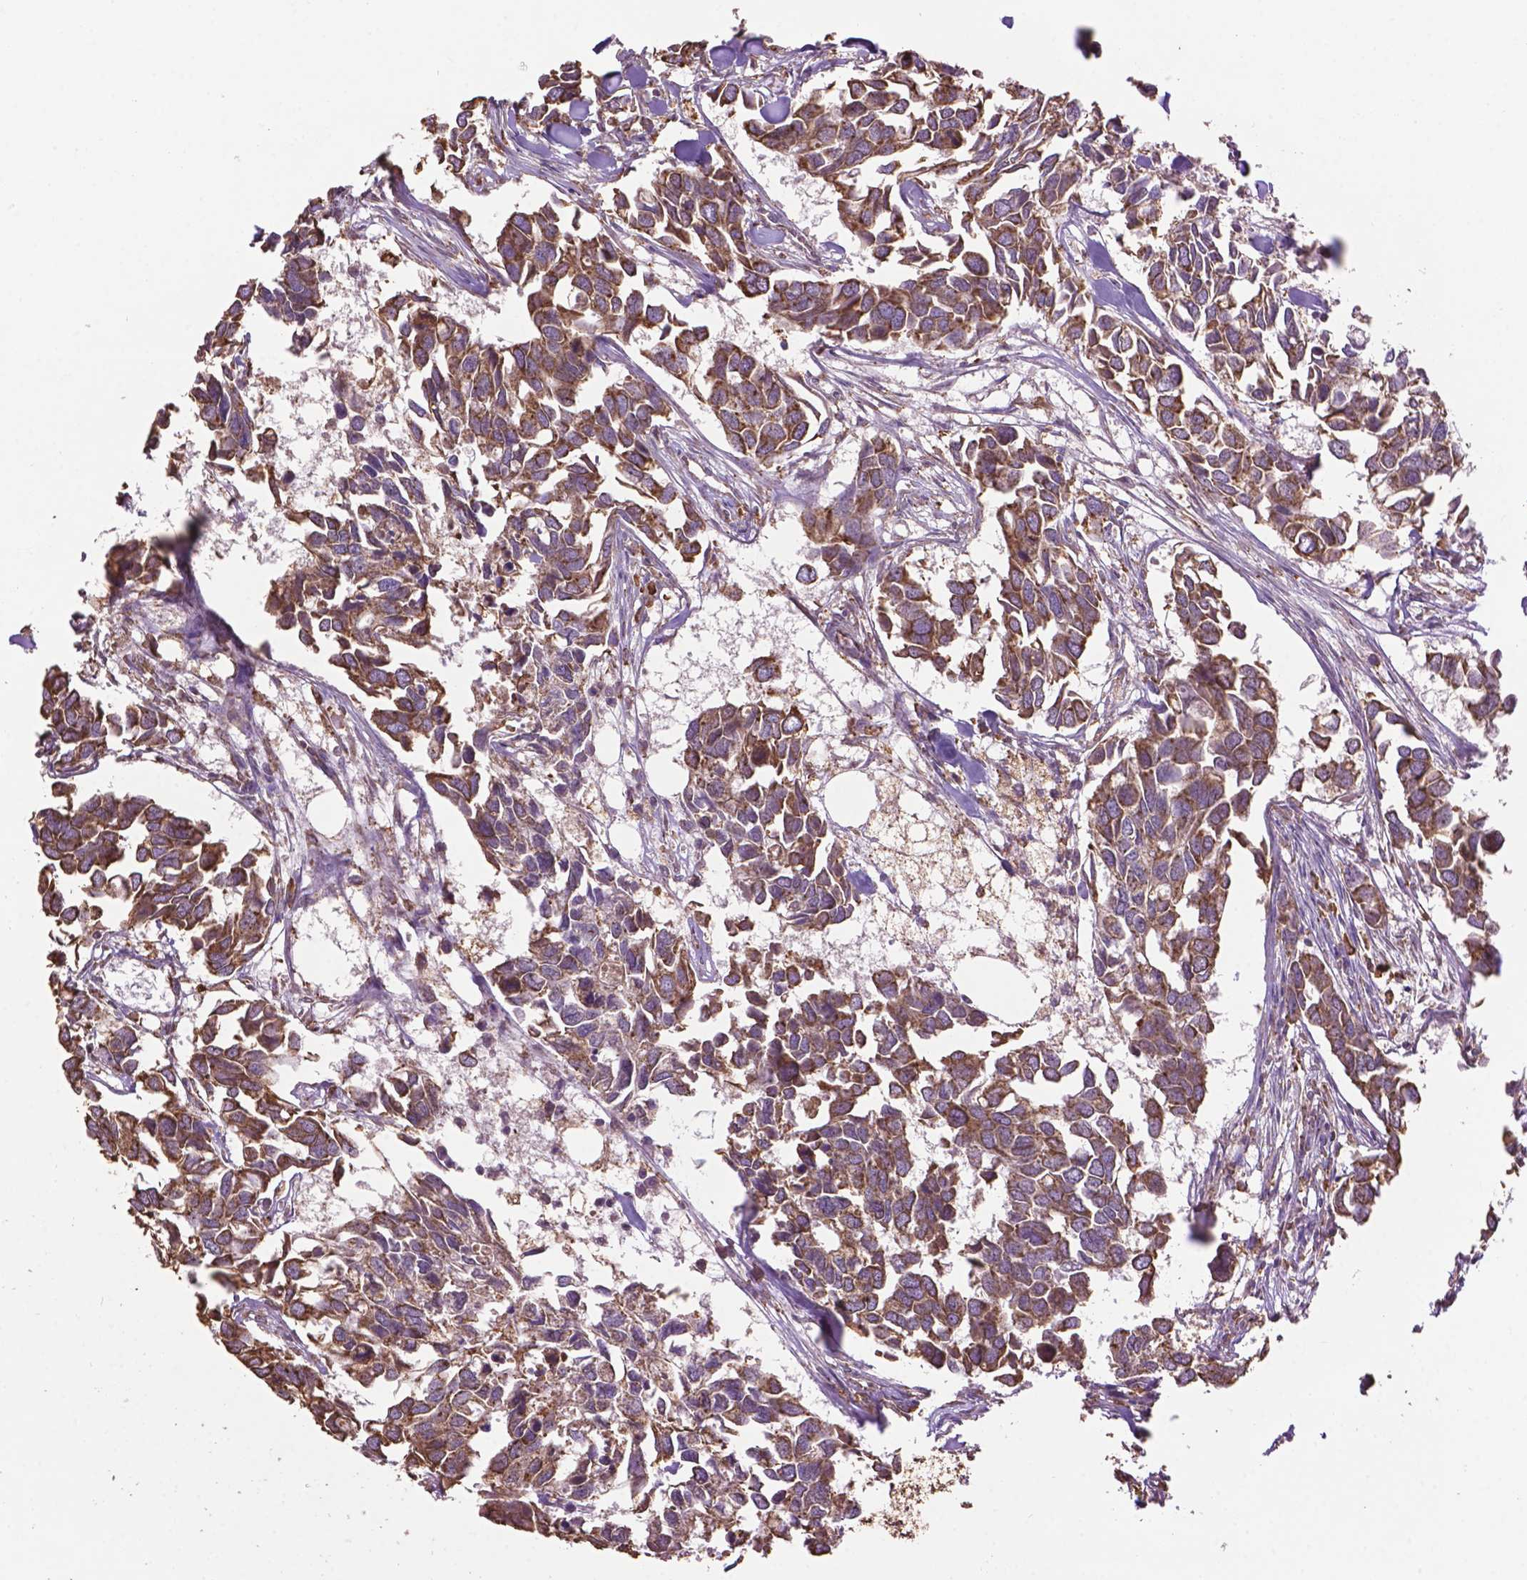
{"staining": {"intensity": "moderate", "quantity": ">75%", "location": "cytoplasmic/membranous"}, "tissue": "breast cancer", "cell_type": "Tumor cells", "image_type": "cancer", "snomed": [{"axis": "morphology", "description": "Duct carcinoma"}, {"axis": "topography", "description": "Breast"}], "caption": "A brown stain shows moderate cytoplasmic/membranous staining of a protein in breast invasive ductal carcinoma tumor cells.", "gene": "PPP2R5E", "patient": {"sex": "female", "age": 83}}